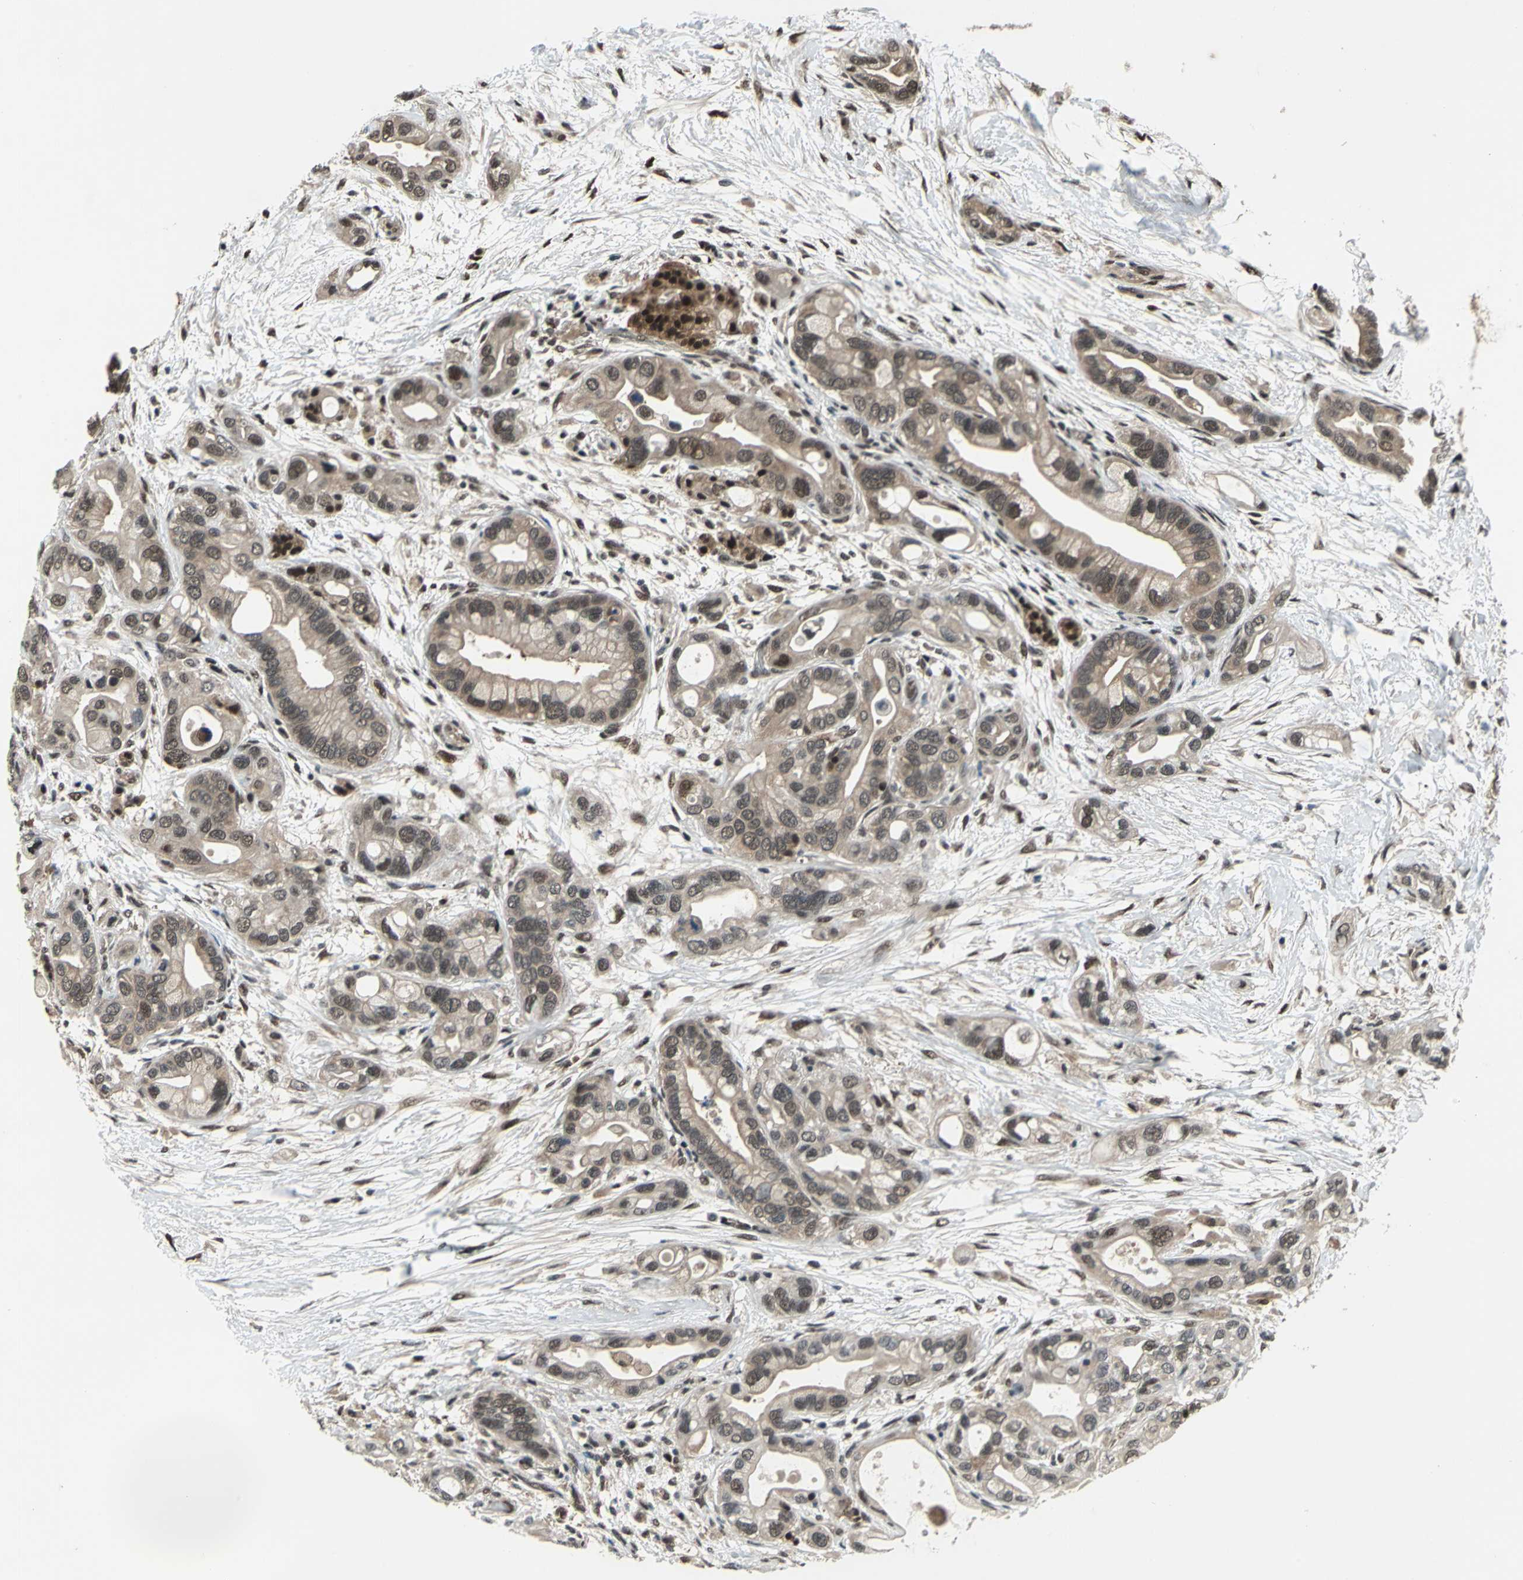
{"staining": {"intensity": "weak", "quantity": ">75%", "location": "cytoplasmic/membranous,nuclear"}, "tissue": "pancreatic cancer", "cell_type": "Tumor cells", "image_type": "cancer", "snomed": [{"axis": "morphology", "description": "Adenocarcinoma, NOS"}, {"axis": "topography", "description": "Pancreas"}], "caption": "A histopathology image showing weak cytoplasmic/membranous and nuclear positivity in approximately >75% of tumor cells in pancreatic adenocarcinoma, as visualized by brown immunohistochemical staining.", "gene": "COPS5", "patient": {"sex": "female", "age": 77}}